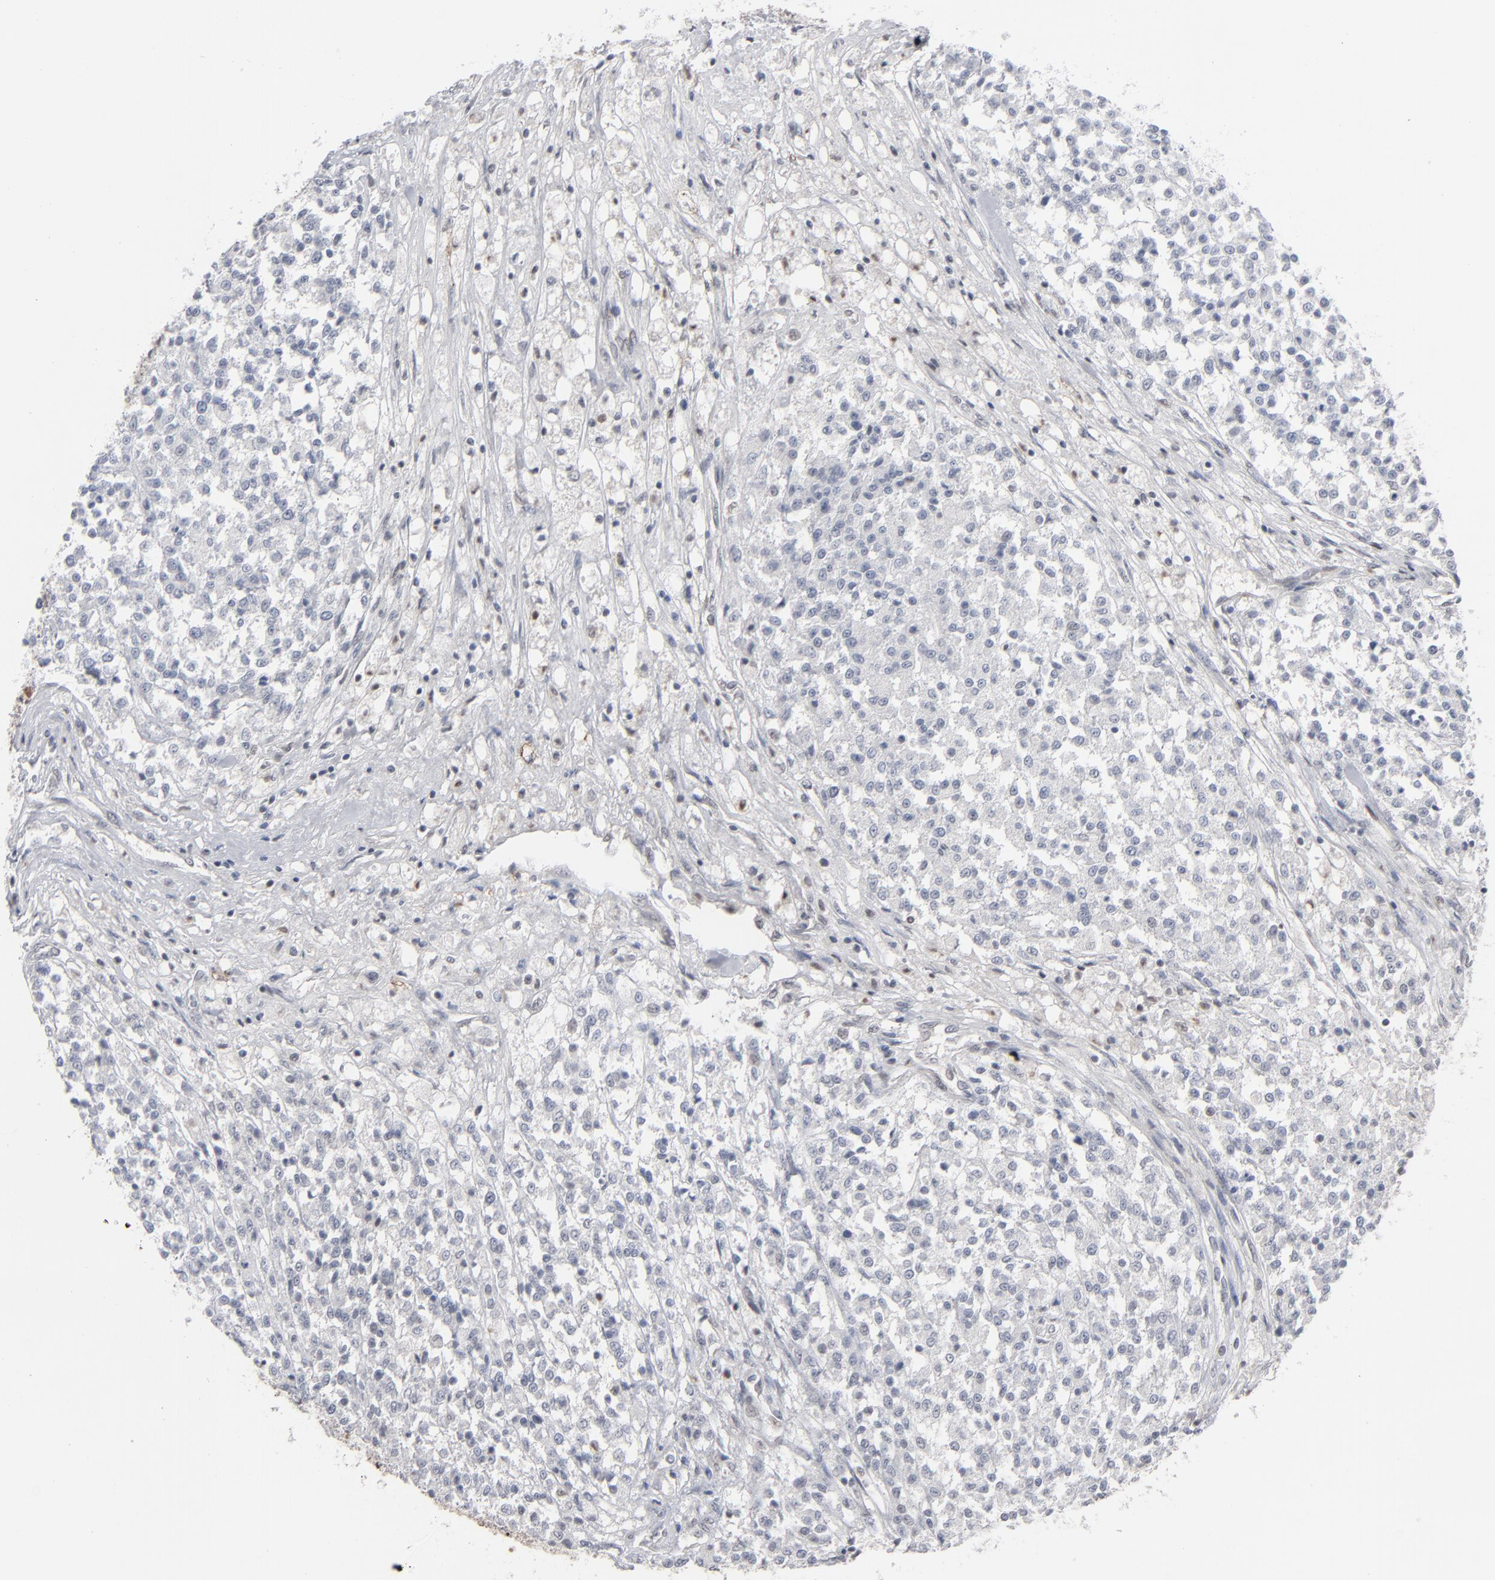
{"staining": {"intensity": "negative", "quantity": "none", "location": "none"}, "tissue": "testis cancer", "cell_type": "Tumor cells", "image_type": "cancer", "snomed": [{"axis": "morphology", "description": "Seminoma, NOS"}, {"axis": "topography", "description": "Testis"}], "caption": "DAB (3,3'-diaminobenzidine) immunohistochemical staining of human testis cancer (seminoma) displays no significant staining in tumor cells. (Stains: DAB (3,3'-diaminobenzidine) immunohistochemistry with hematoxylin counter stain, Microscopy: brightfield microscopy at high magnification).", "gene": "IRF9", "patient": {"sex": "male", "age": 59}}